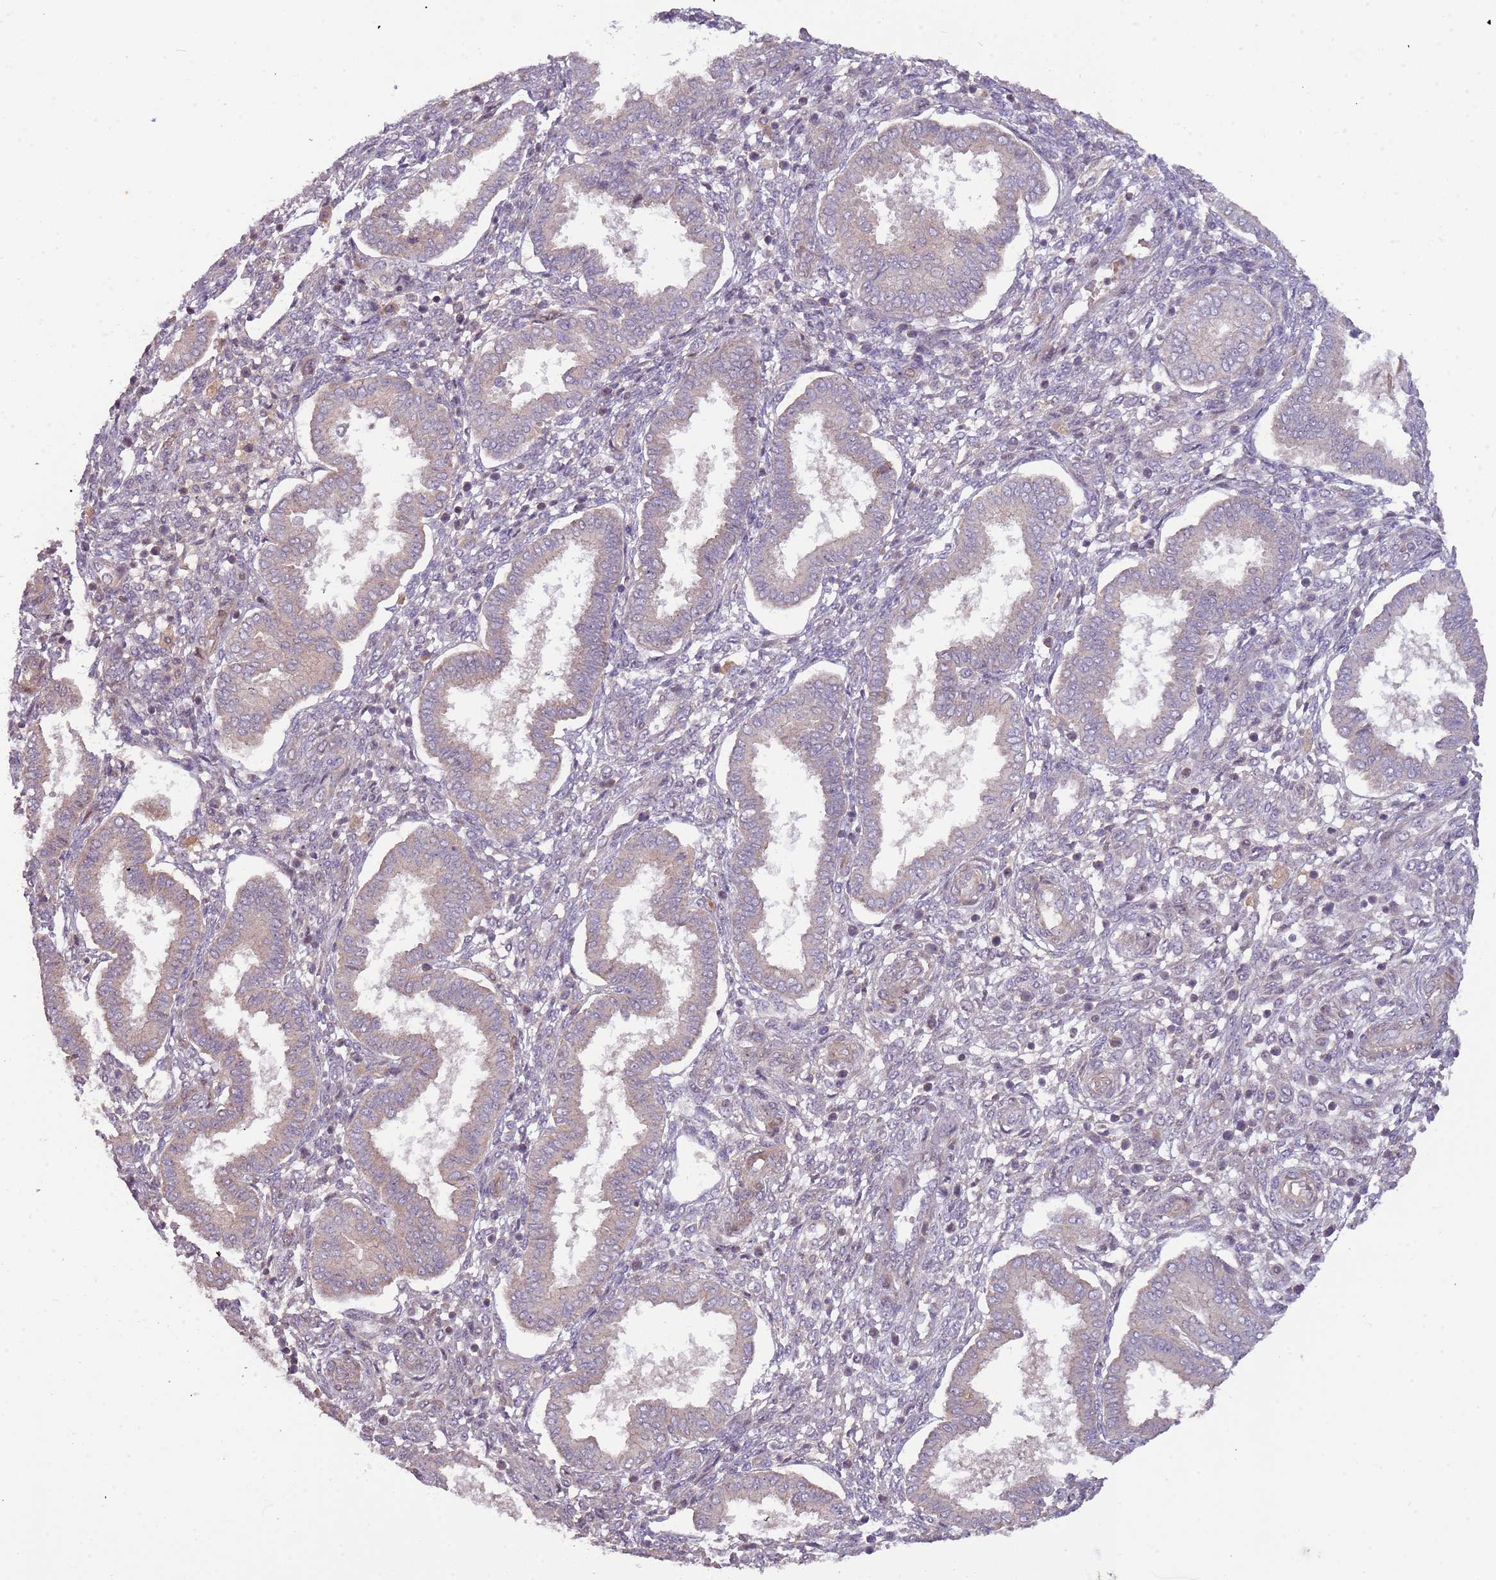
{"staining": {"intensity": "moderate", "quantity": "<25%", "location": "cytoplasmic/membranous"}, "tissue": "endometrium", "cell_type": "Cells in endometrial stroma", "image_type": "normal", "snomed": [{"axis": "morphology", "description": "Normal tissue, NOS"}, {"axis": "topography", "description": "Endometrium"}], "caption": "Approximately <25% of cells in endometrial stroma in benign human endometrium demonstrate moderate cytoplasmic/membranous protein staining as visualized by brown immunohistochemical staining.", "gene": "TRAPPC6B", "patient": {"sex": "female", "age": 24}}